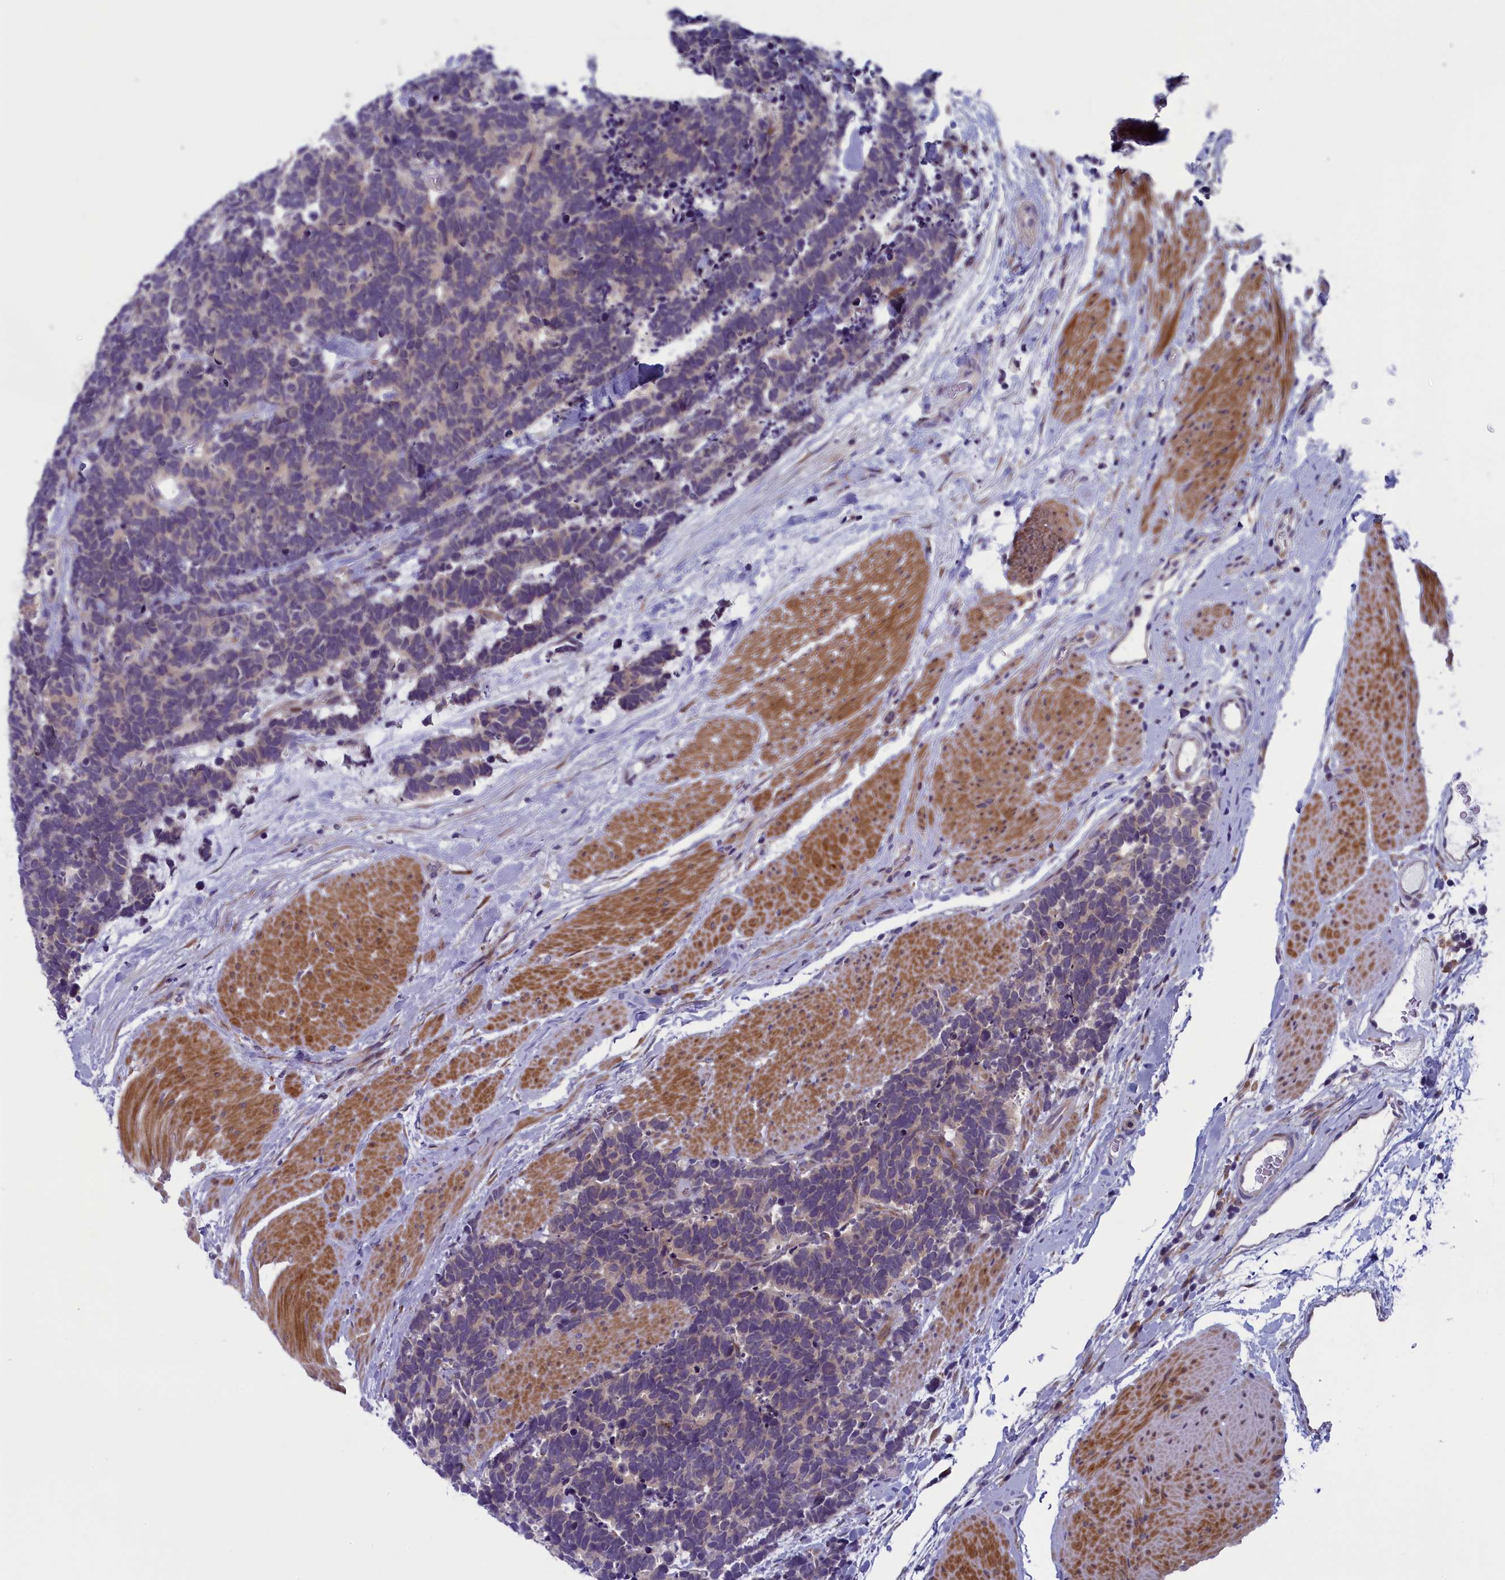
{"staining": {"intensity": "weak", "quantity": "<25%", "location": "cytoplasmic/membranous"}, "tissue": "carcinoid", "cell_type": "Tumor cells", "image_type": "cancer", "snomed": [{"axis": "morphology", "description": "Carcinoma, NOS"}, {"axis": "morphology", "description": "Carcinoid, malignant, NOS"}, {"axis": "topography", "description": "Urinary bladder"}], "caption": "This photomicrograph is of carcinoid stained with immunohistochemistry (IHC) to label a protein in brown with the nuclei are counter-stained blue. There is no positivity in tumor cells.", "gene": "ANKRD39", "patient": {"sex": "male", "age": 57}}